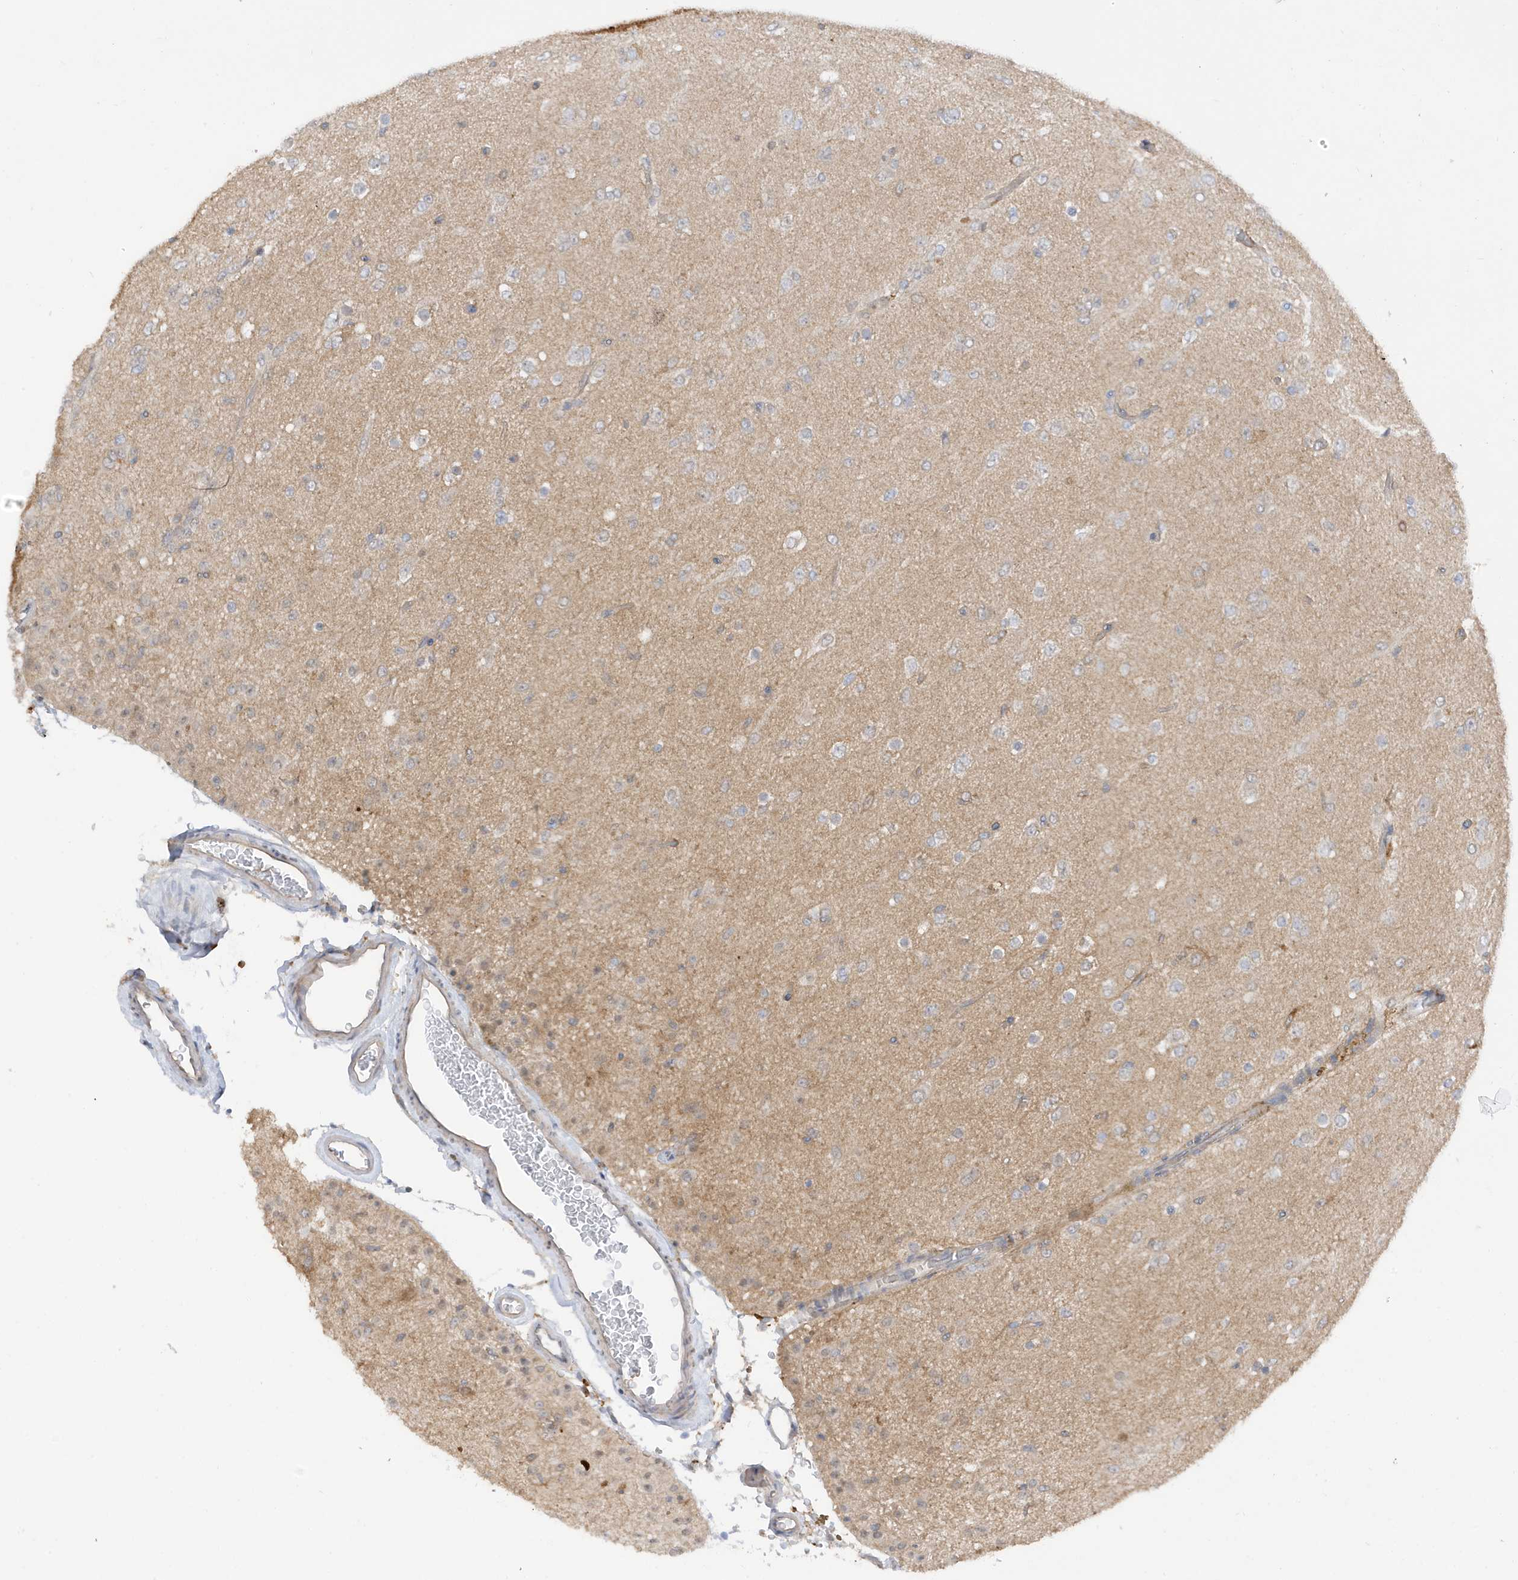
{"staining": {"intensity": "negative", "quantity": "none", "location": "none"}, "tissue": "glioma", "cell_type": "Tumor cells", "image_type": "cancer", "snomed": [{"axis": "morphology", "description": "Glioma, malignant, Low grade"}, {"axis": "topography", "description": "Brain"}], "caption": "This is an immunohistochemistry histopathology image of malignant low-grade glioma. There is no expression in tumor cells.", "gene": "PHACTR2", "patient": {"sex": "male", "age": 65}}